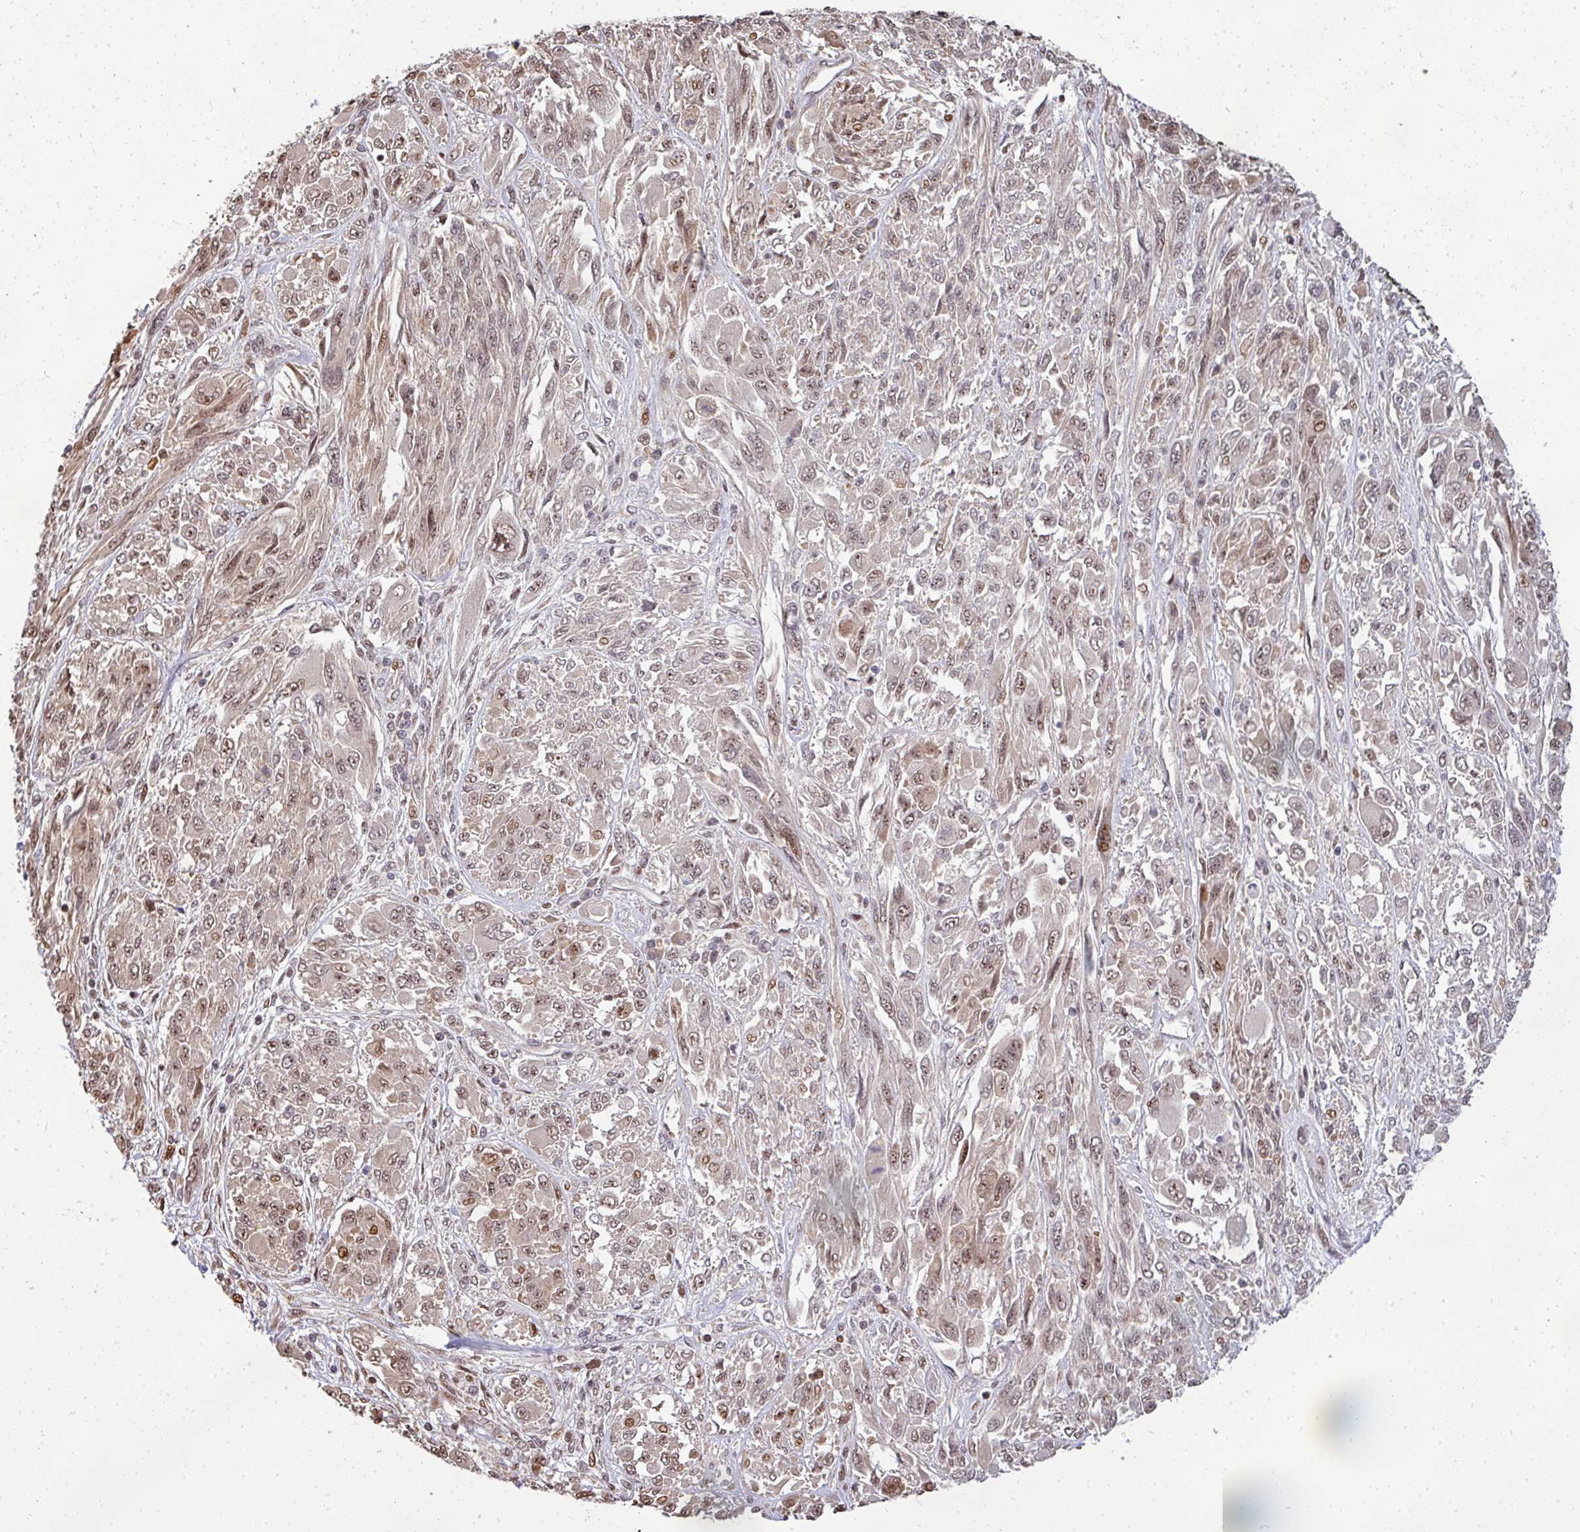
{"staining": {"intensity": "moderate", "quantity": "25%-75%", "location": "nuclear"}, "tissue": "melanoma", "cell_type": "Tumor cells", "image_type": "cancer", "snomed": [{"axis": "morphology", "description": "Malignant melanoma, NOS"}, {"axis": "topography", "description": "Skin"}], "caption": "Immunohistochemical staining of melanoma displays medium levels of moderate nuclear protein staining in approximately 25%-75% of tumor cells.", "gene": "PATZ1", "patient": {"sex": "female", "age": 91}}